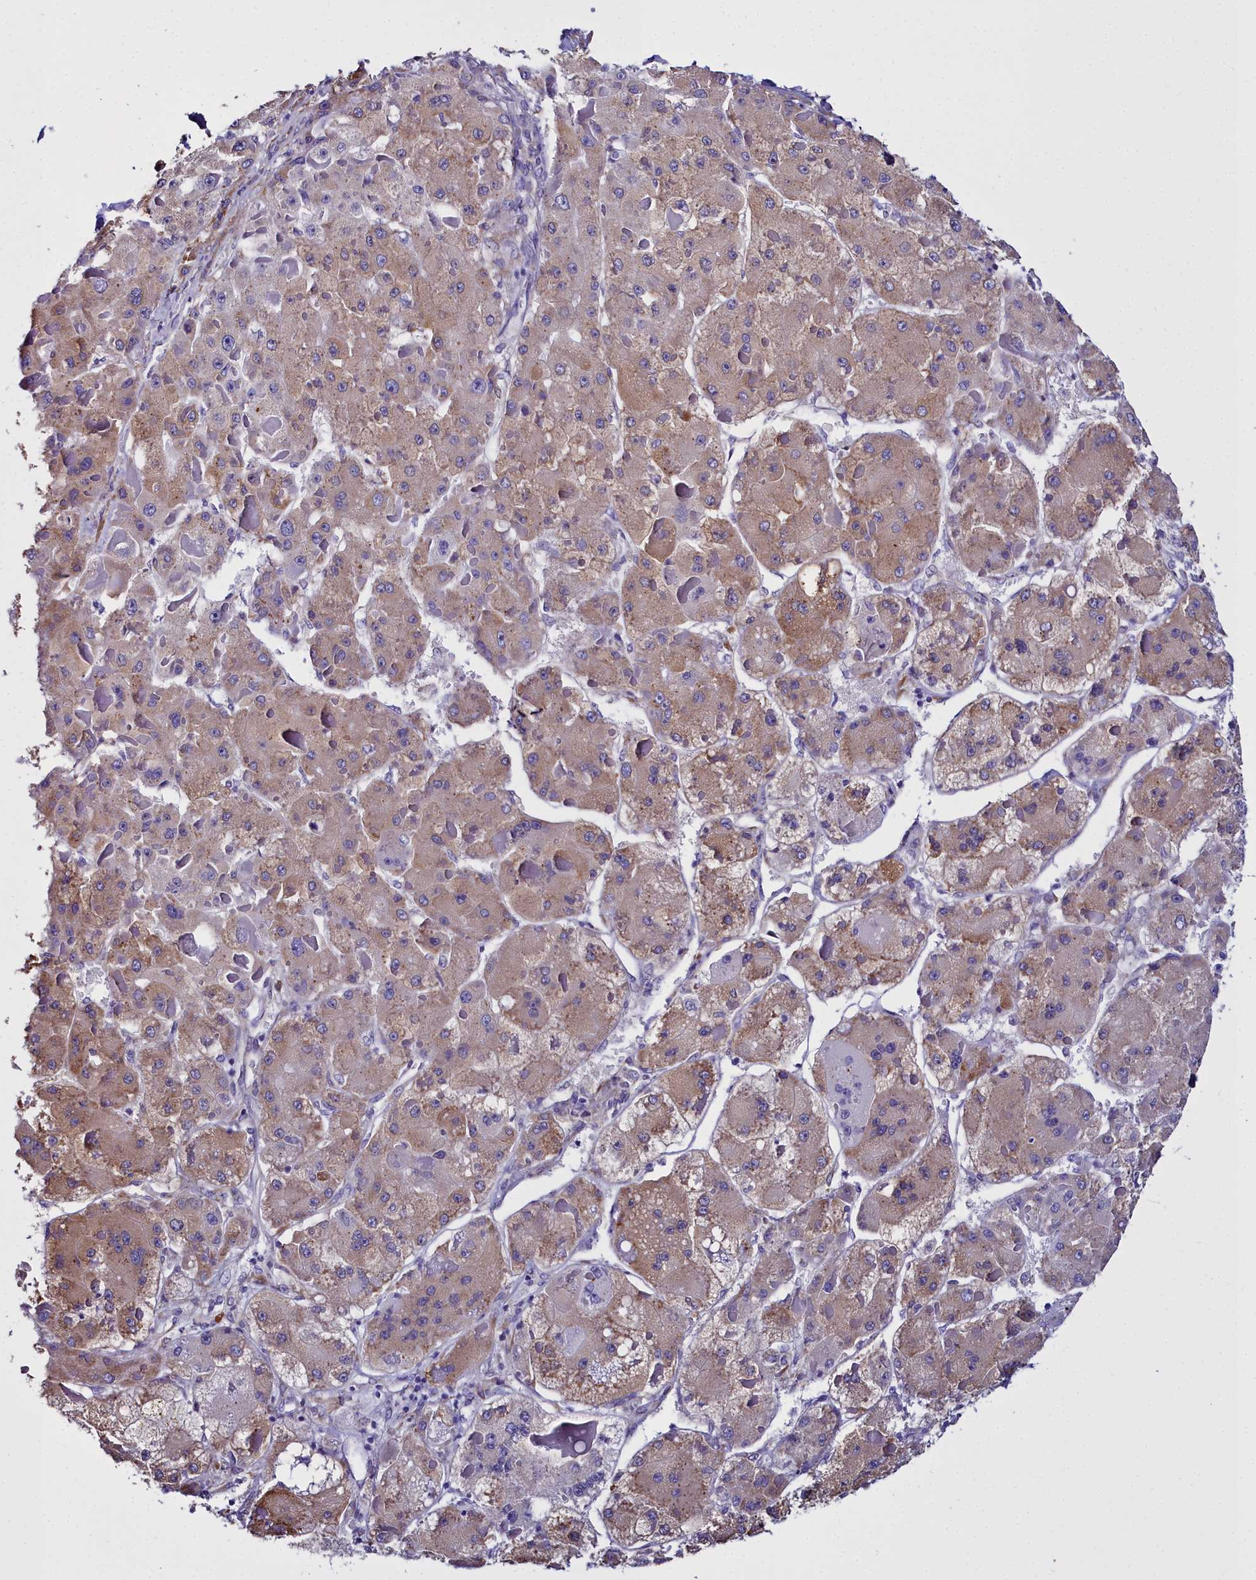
{"staining": {"intensity": "moderate", "quantity": ">75%", "location": "cytoplasmic/membranous"}, "tissue": "liver cancer", "cell_type": "Tumor cells", "image_type": "cancer", "snomed": [{"axis": "morphology", "description": "Carcinoma, Hepatocellular, NOS"}, {"axis": "topography", "description": "Liver"}], "caption": "Moderate cytoplasmic/membranous expression is identified in approximately >75% of tumor cells in hepatocellular carcinoma (liver). (IHC, brightfield microscopy, high magnification).", "gene": "TXNDC5", "patient": {"sex": "female", "age": 73}}